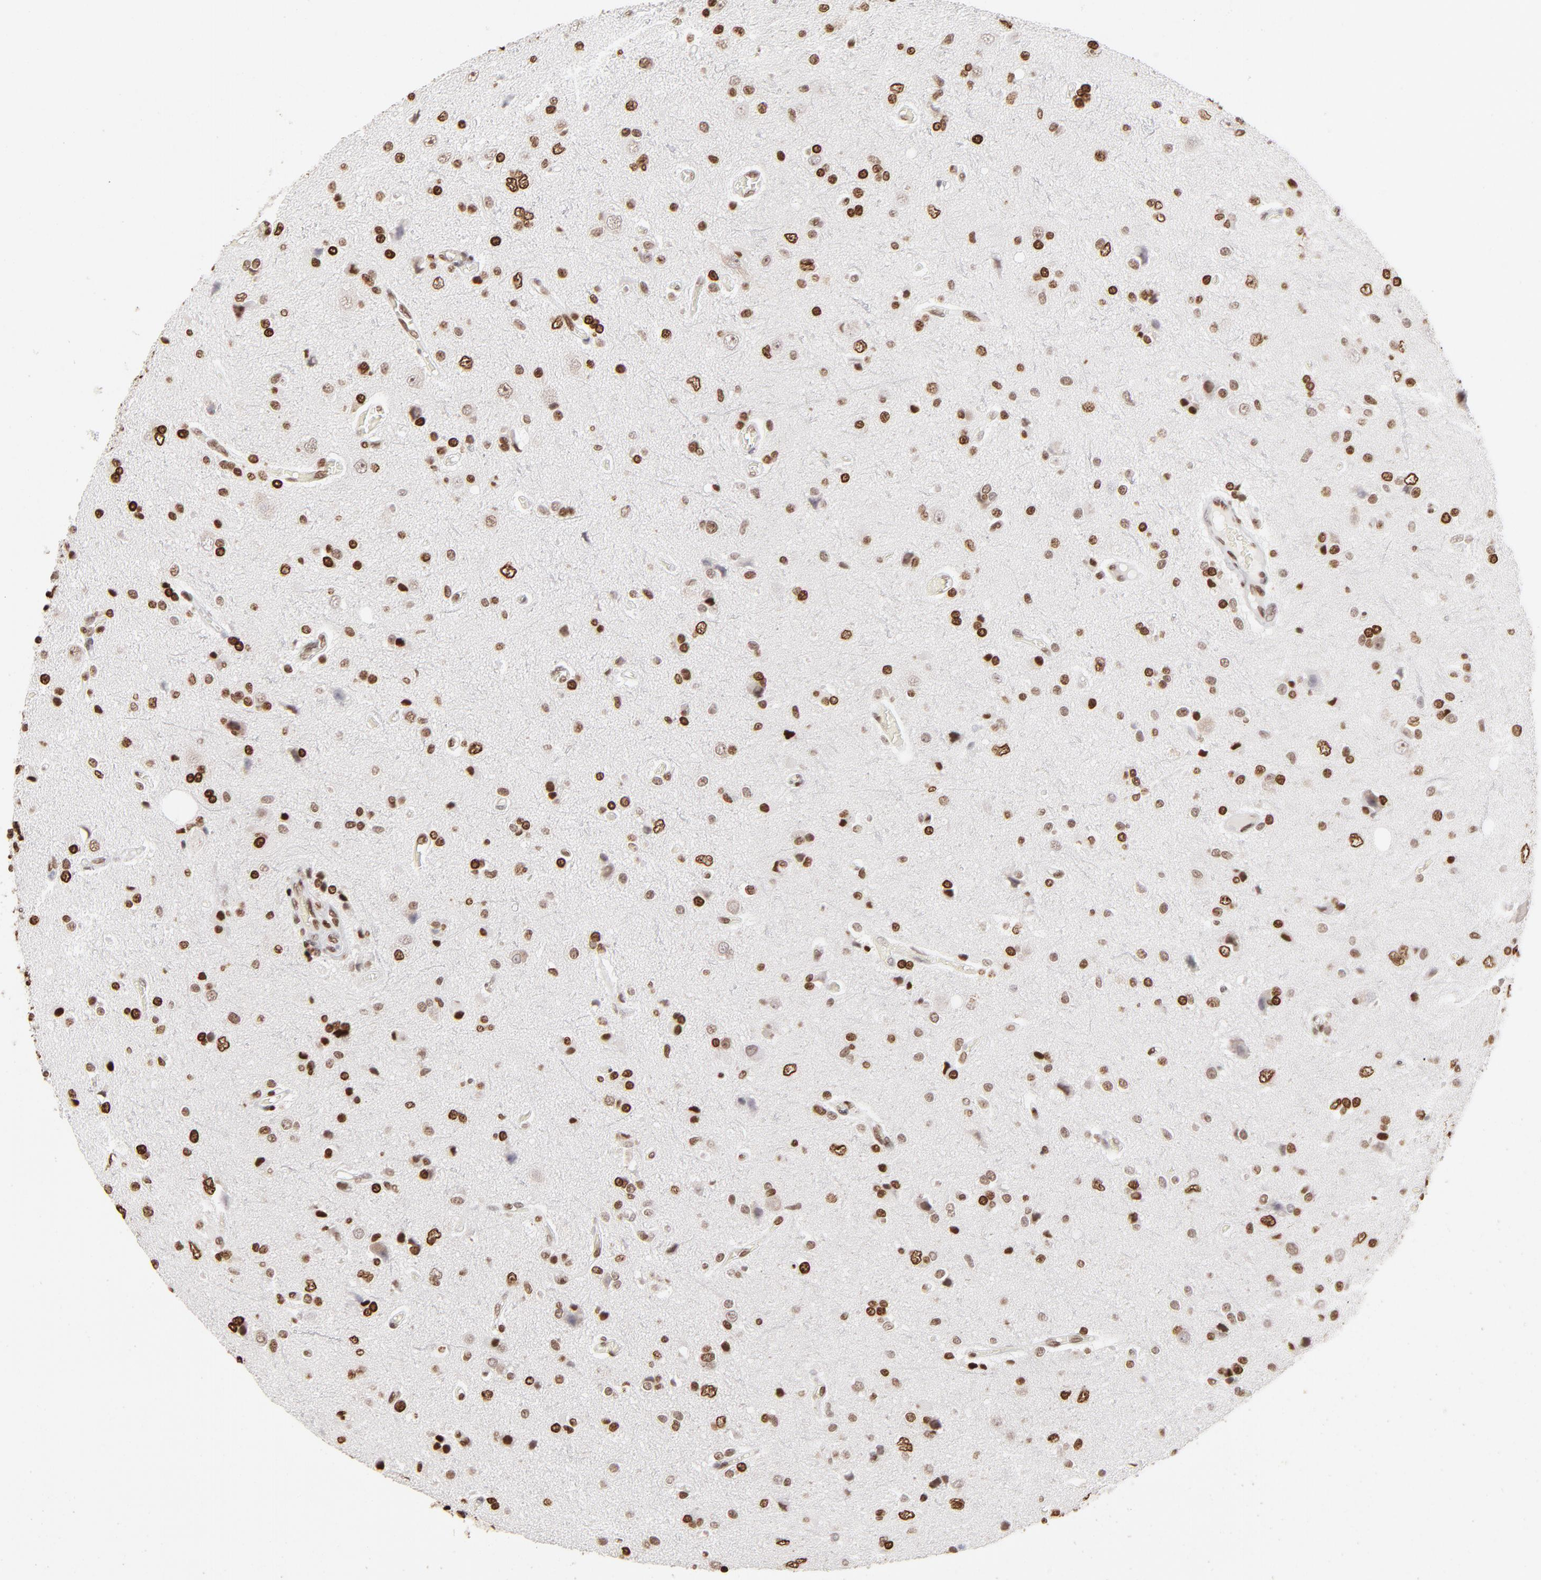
{"staining": {"intensity": "strong", "quantity": "25%-75%", "location": "nuclear"}, "tissue": "glioma", "cell_type": "Tumor cells", "image_type": "cancer", "snomed": [{"axis": "morphology", "description": "Glioma, malignant, High grade"}, {"axis": "topography", "description": "Brain"}], "caption": "A brown stain shows strong nuclear expression of a protein in high-grade glioma (malignant) tumor cells. Using DAB (brown) and hematoxylin (blue) stains, captured at high magnification using brightfield microscopy.", "gene": "PARP1", "patient": {"sex": "male", "age": 47}}